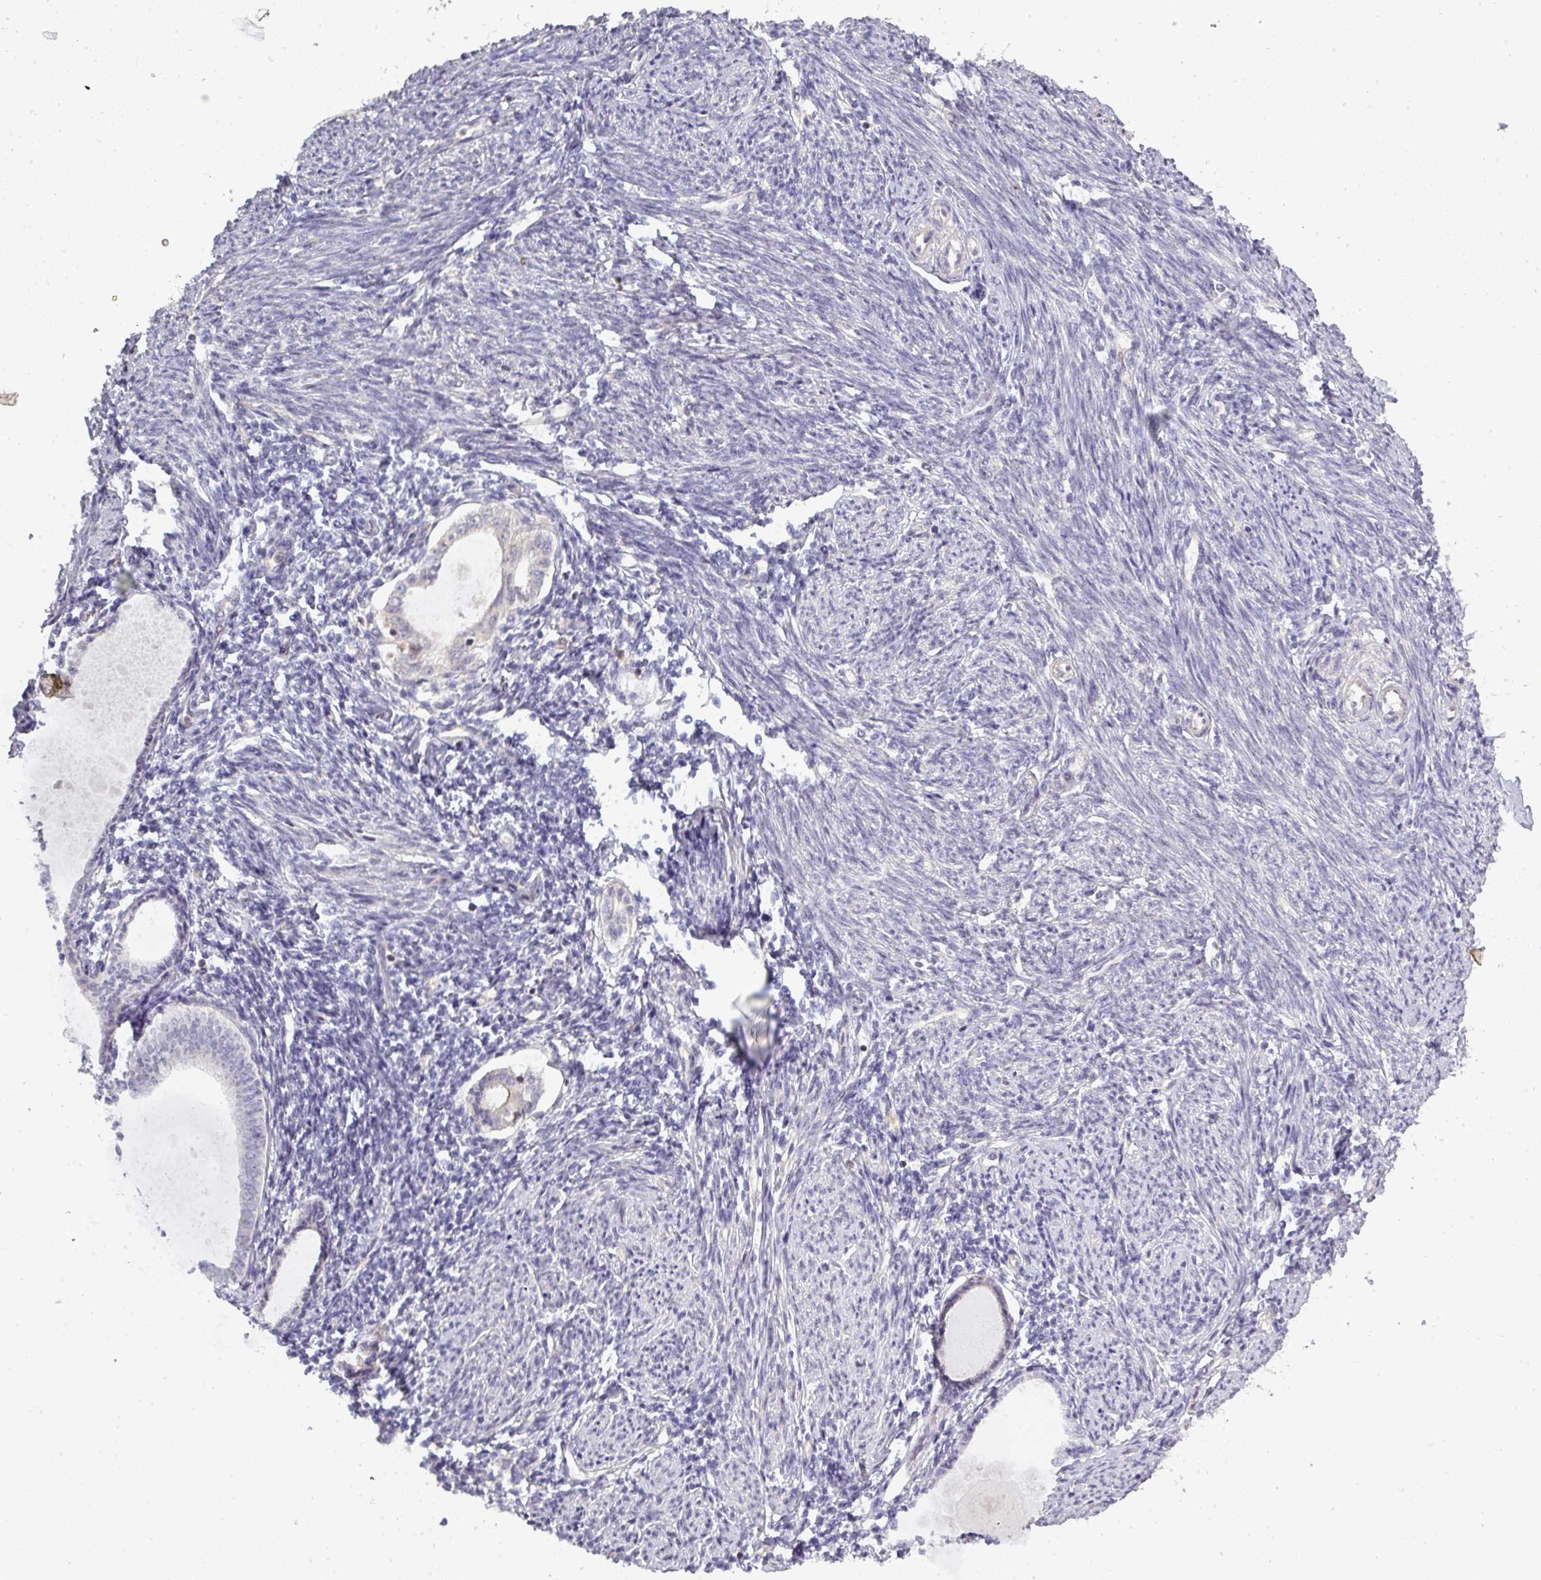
{"staining": {"intensity": "negative", "quantity": "none", "location": "none"}, "tissue": "endometrium", "cell_type": "Cells in endometrial stroma", "image_type": "normal", "snomed": [{"axis": "morphology", "description": "Normal tissue, NOS"}, {"axis": "topography", "description": "Endometrium"}], "caption": "Cells in endometrial stroma are negative for protein expression in normal human endometrium. Brightfield microscopy of immunohistochemistry (IHC) stained with DAB (brown) and hematoxylin (blue), captured at high magnification.", "gene": "NIN", "patient": {"sex": "female", "age": 63}}